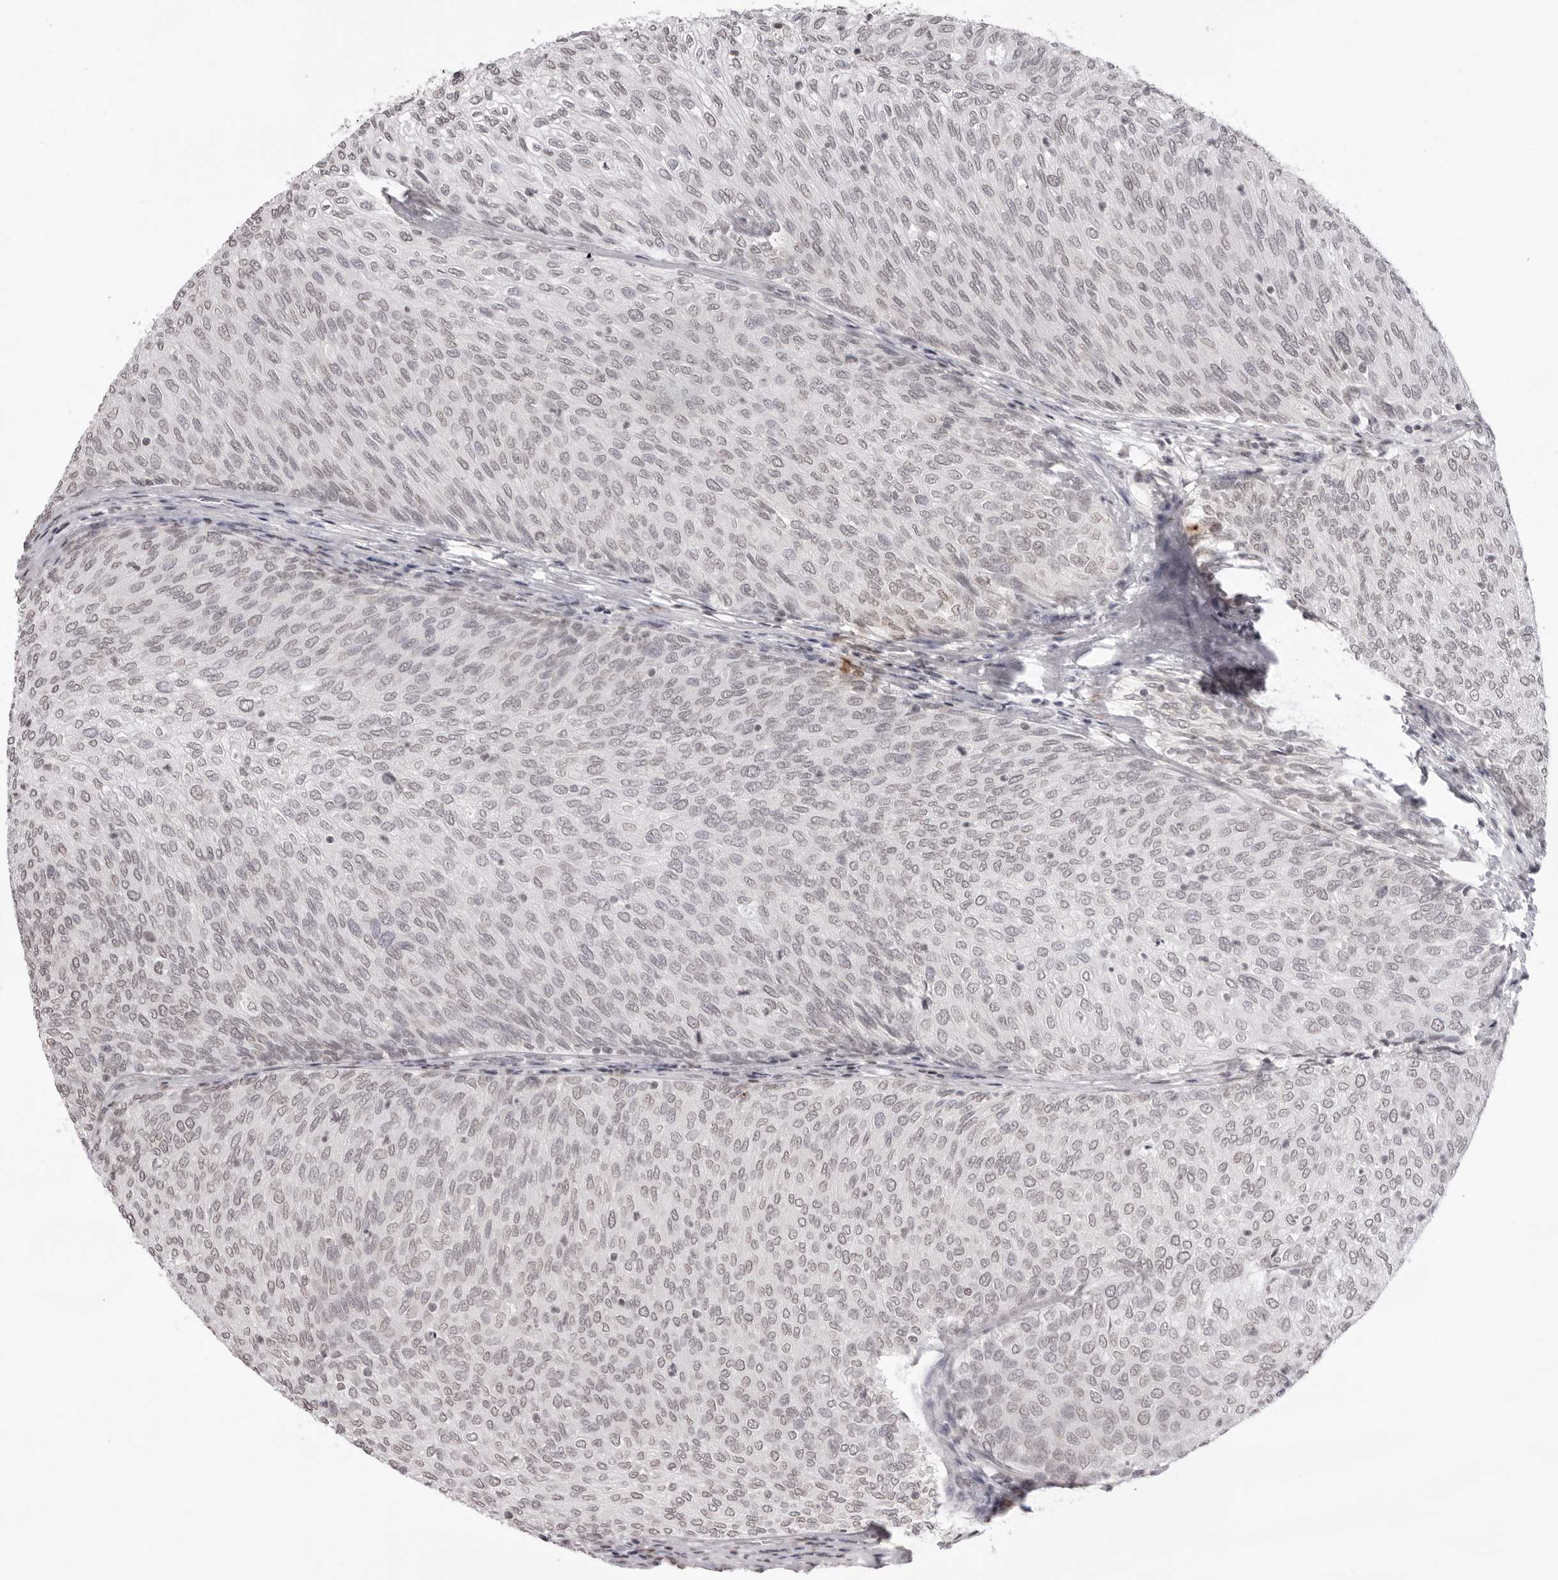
{"staining": {"intensity": "weak", "quantity": "<25%", "location": "nuclear"}, "tissue": "urothelial cancer", "cell_type": "Tumor cells", "image_type": "cancer", "snomed": [{"axis": "morphology", "description": "Urothelial carcinoma, Low grade"}, {"axis": "topography", "description": "Urinary bladder"}], "caption": "This image is of urothelial cancer stained with IHC to label a protein in brown with the nuclei are counter-stained blue. There is no positivity in tumor cells. The staining was performed using DAB to visualize the protein expression in brown, while the nuclei were stained in blue with hematoxylin (Magnification: 20x).", "gene": "NTM", "patient": {"sex": "female", "age": 79}}